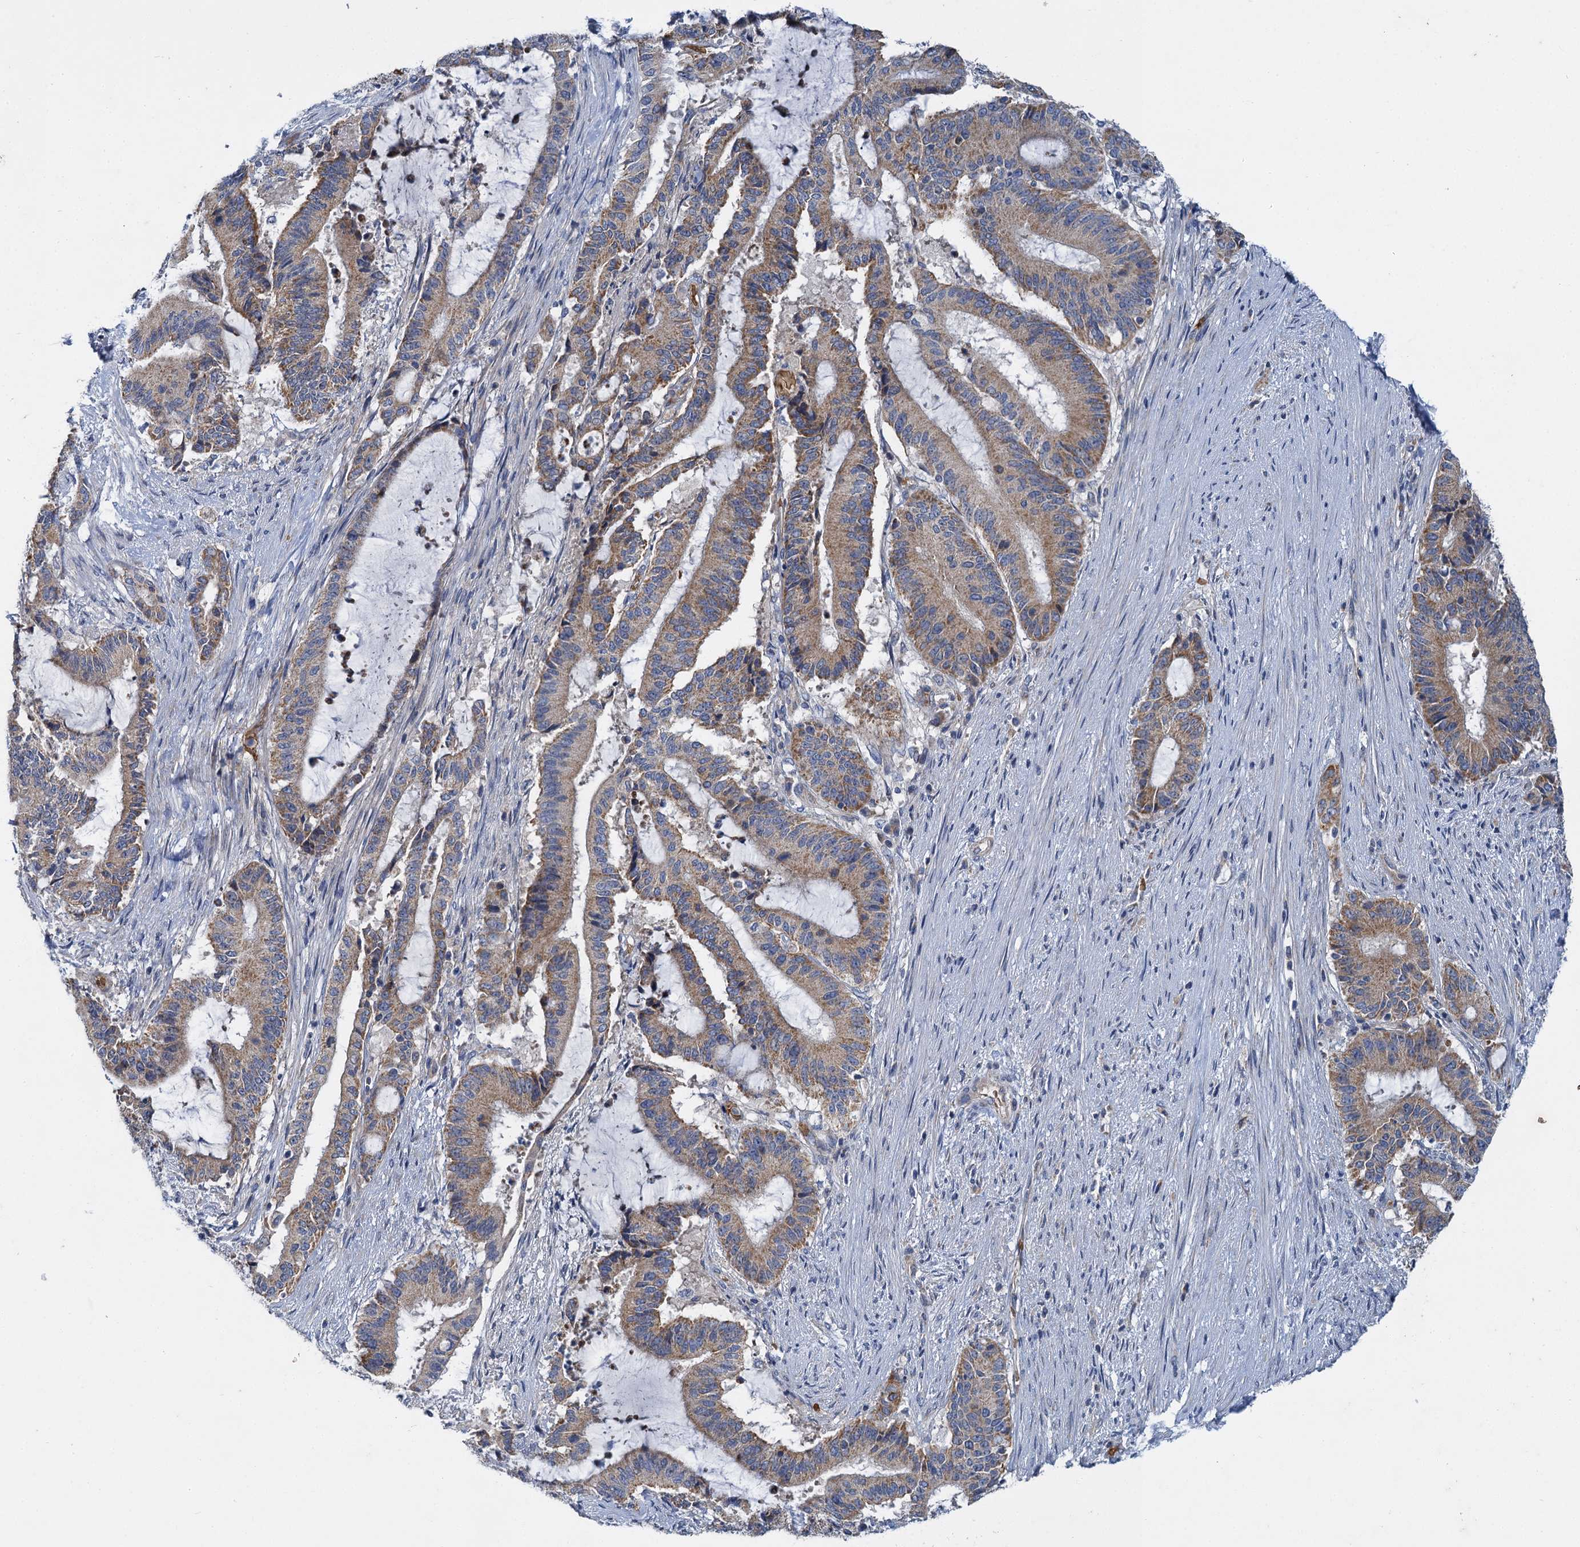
{"staining": {"intensity": "moderate", "quantity": "25%-75%", "location": "cytoplasmic/membranous"}, "tissue": "liver cancer", "cell_type": "Tumor cells", "image_type": "cancer", "snomed": [{"axis": "morphology", "description": "Normal tissue, NOS"}, {"axis": "morphology", "description": "Cholangiocarcinoma"}, {"axis": "topography", "description": "Liver"}, {"axis": "topography", "description": "Peripheral nerve tissue"}], "caption": "This photomicrograph reveals IHC staining of human liver cancer (cholangiocarcinoma), with medium moderate cytoplasmic/membranous positivity in about 25%-75% of tumor cells.", "gene": "BCS1L", "patient": {"sex": "female", "age": 73}}